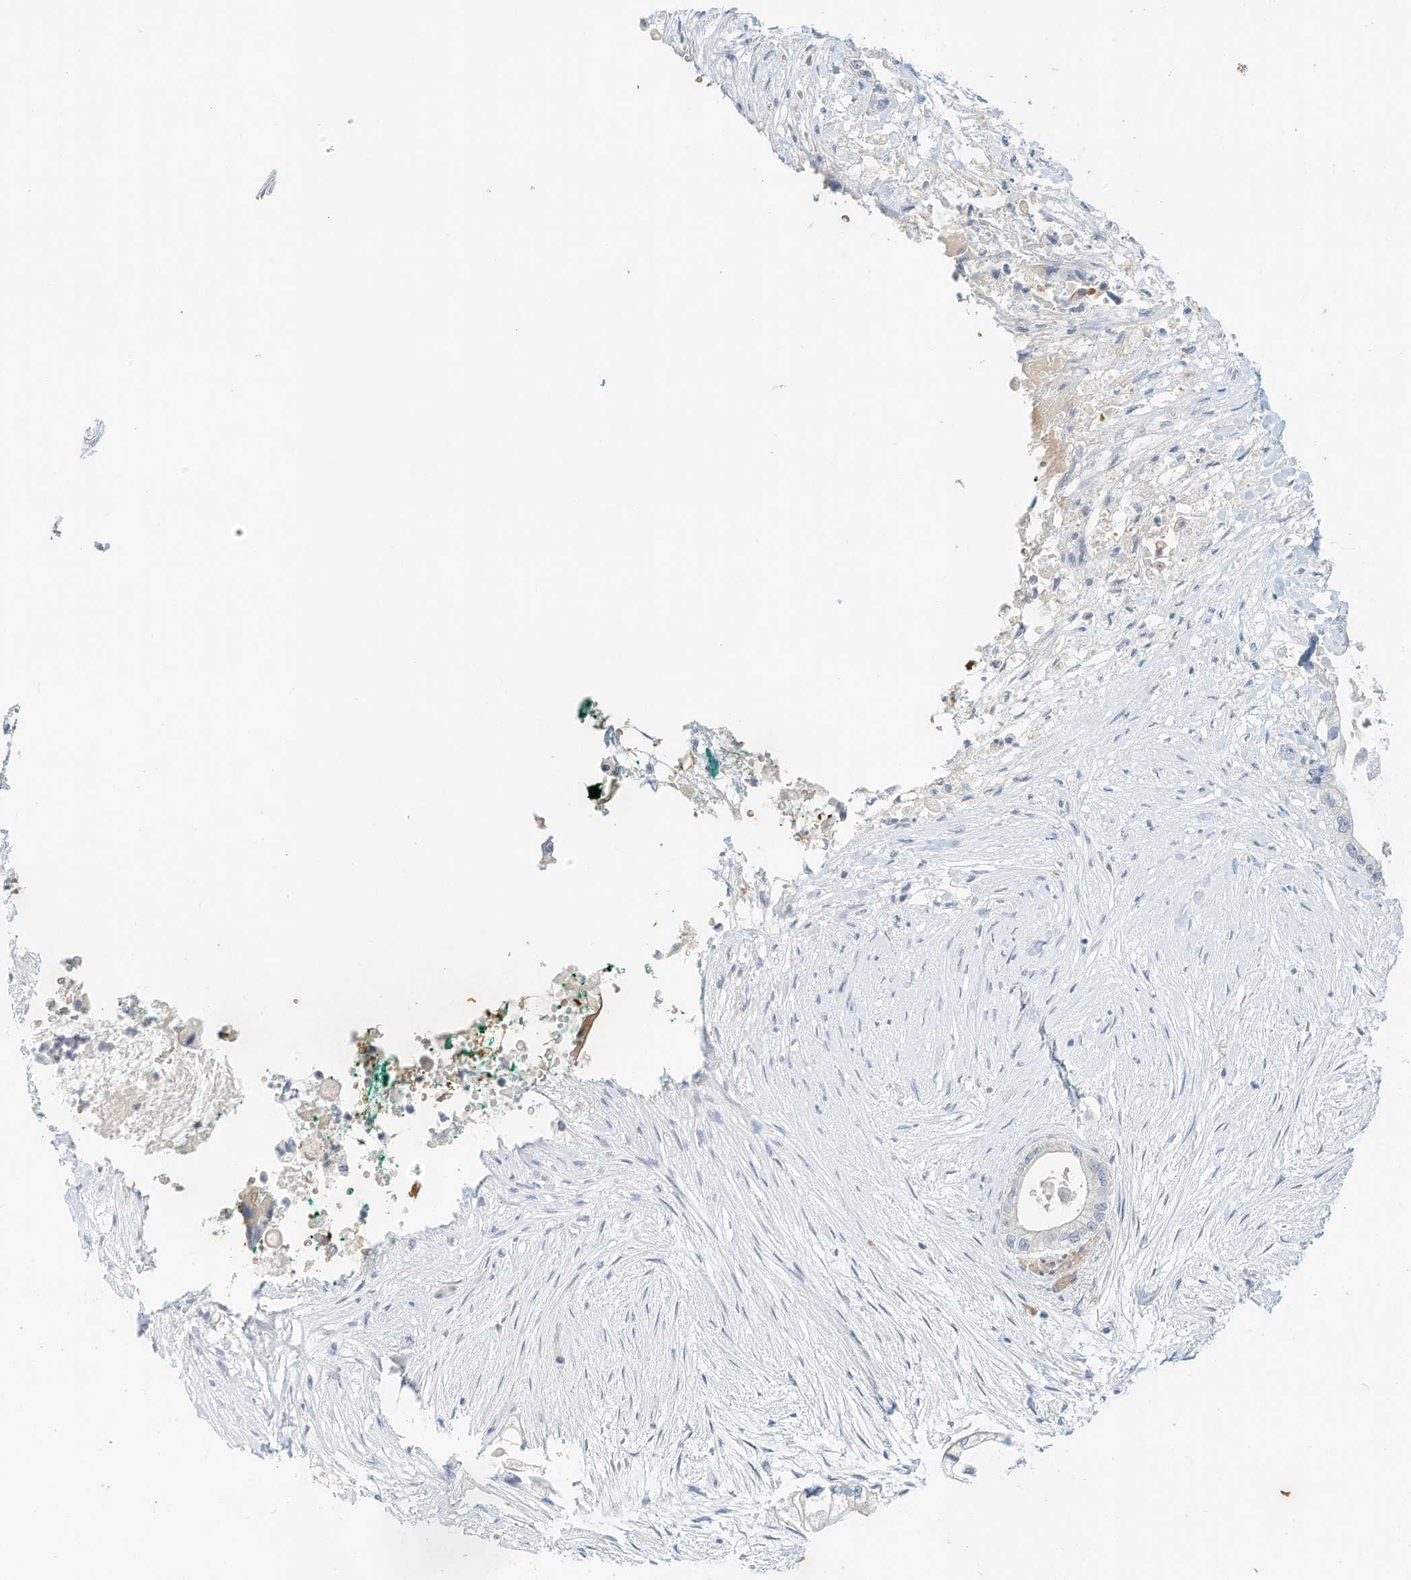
{"staining": {"intensity": "negative", "quantity": "none", "location": "none"}, "tissue": "pancreatic cancer", "cell_type": "Tumor cells", "image_type": "cancer", "snomed": [{"axis": "morphology", "description": "Adenocarcinoma, NOS"}, {"axis": "topography", "description": "Pancreas"}], "caption": "Protein analysis of pancreatic cancer exhibits no significant positivity in tumor cells.", "gene": "RCAN3", "patient": {"sex": "male", "age": 53}}